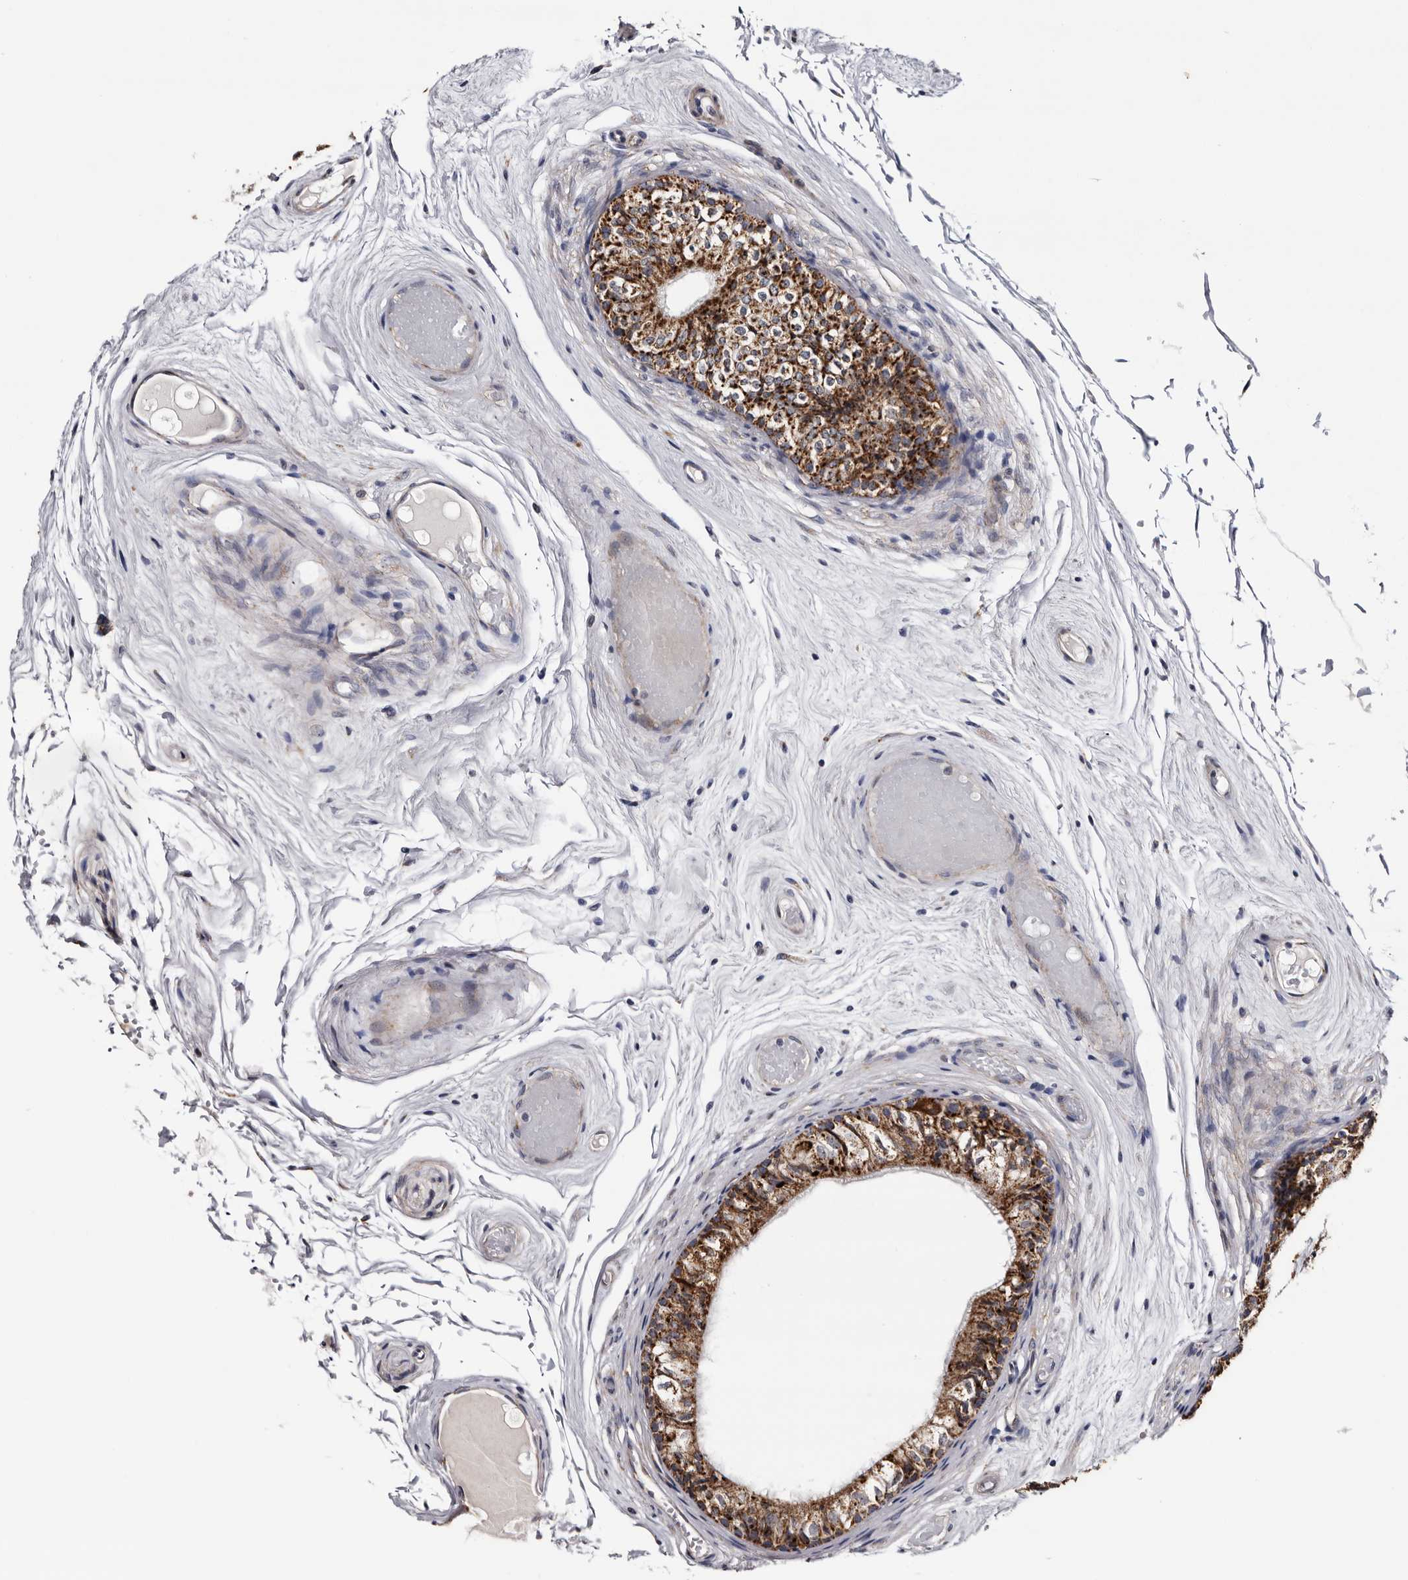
{"staining": {"intensity": "strong", "quantity": ">75%", "location": "cytoplasmic/membranous"}, "tissue": "epididymis", "cell_type": "Glandular cells", "image_type": "normal", "snomed": [{"axis": "morphology", "description": "Normal tissue, NOS"}, {"axis": "topography", "description": "Epididymis"}], "caption": "The histopathology image displays immunohistochemical staining of unremarkable epididymis. There is strong cytoplasmic/membranous expression is present in approximately >75% of glandular cells.", "gene": "ARMCX2", "patient": {"sex": "male", "age": 79}}